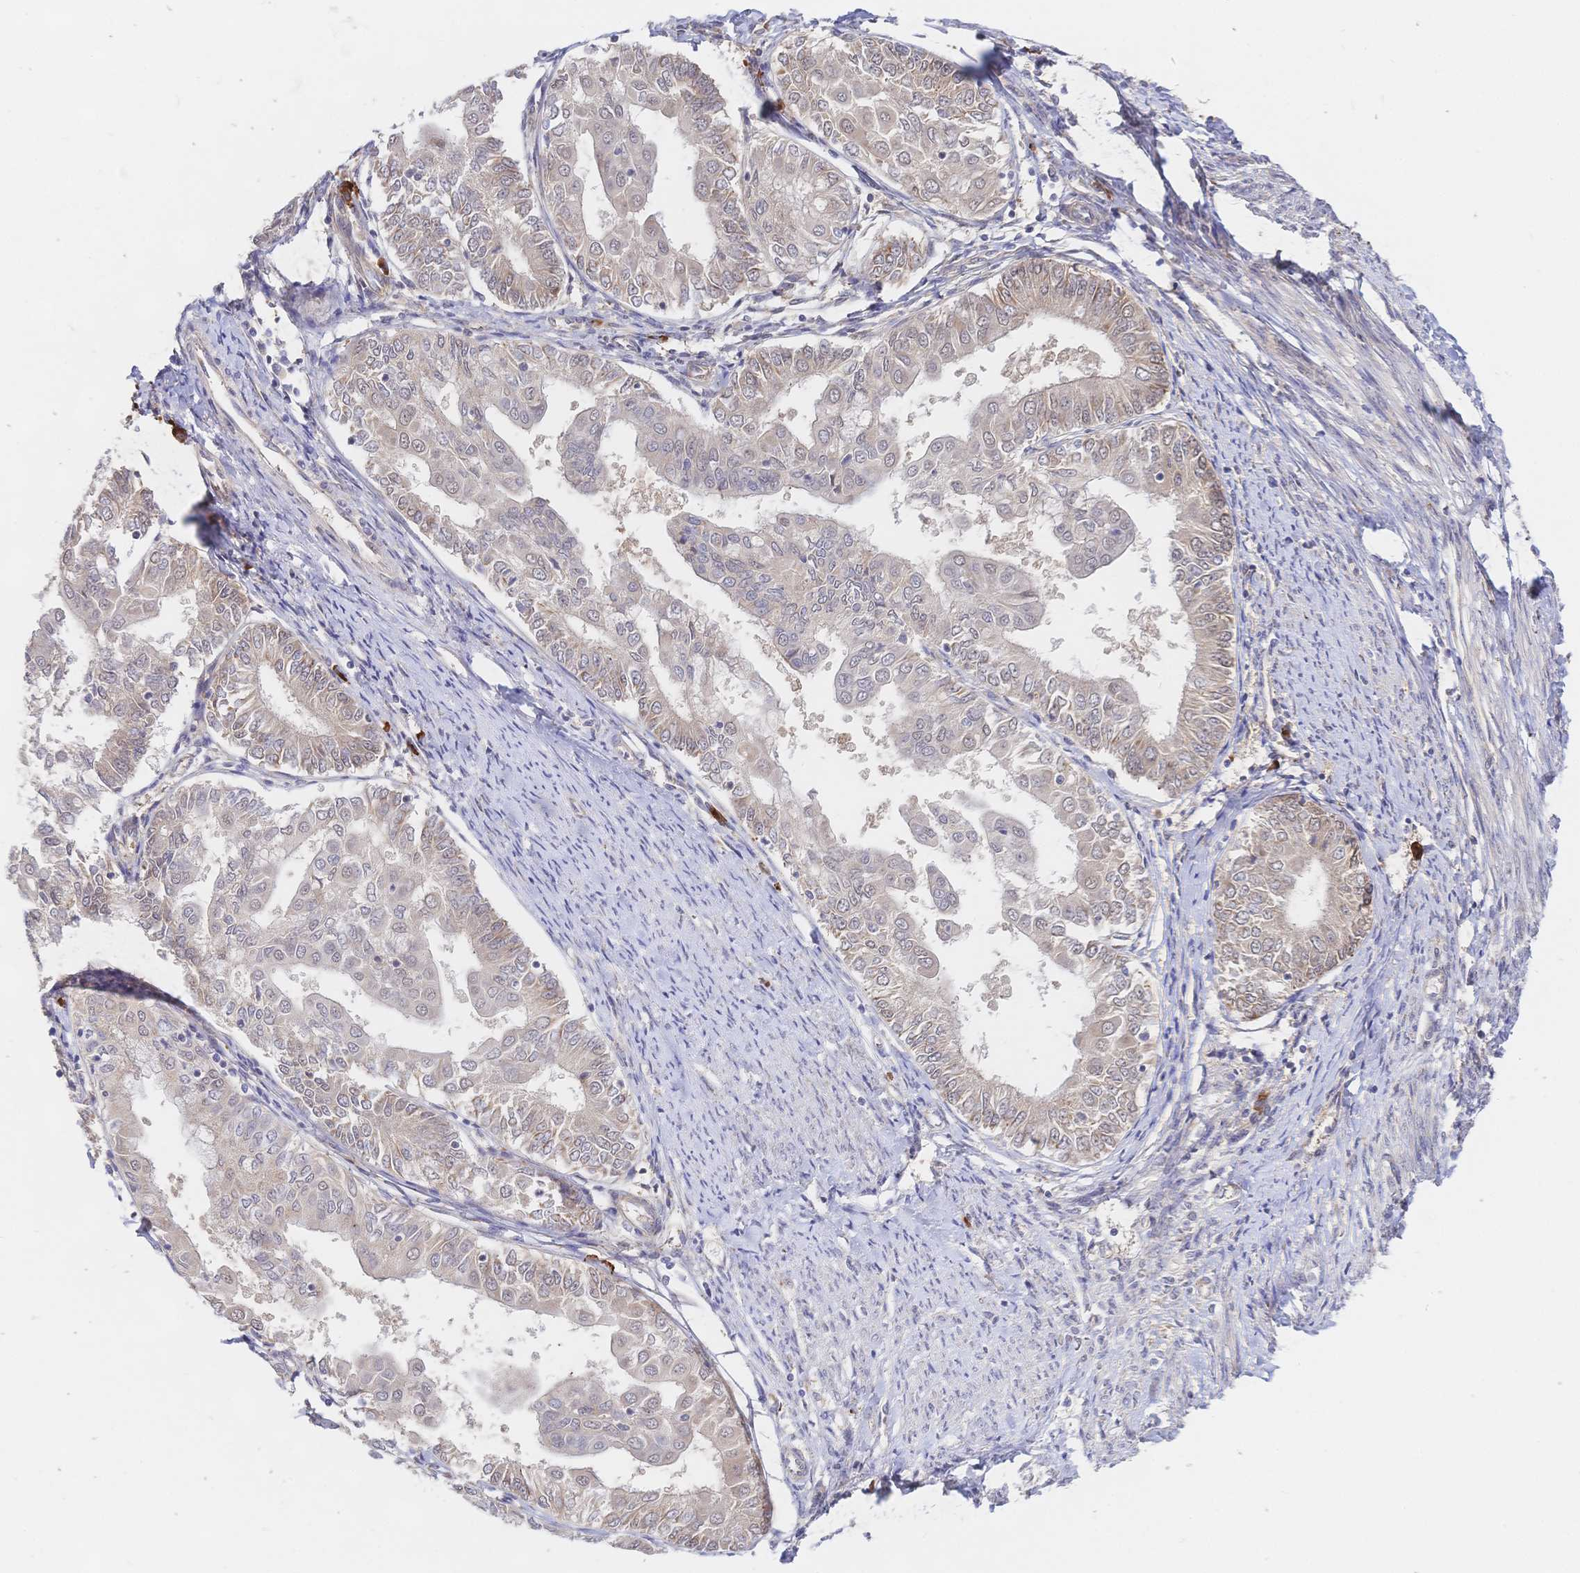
{"staining": {"intensity": "negative", "quantity": "none", "location": "none"}, "tissue": "endometrial cancer", "cell_type": "Tumor cells", "image_type": "cancer", "snomed": [{"axis": "morphology", "description": "Adenocarcinoma, NOS"}, {"axis": "topography", "description": "Endometrium"}], "caption": "Immunohistochemistry (IHC) of human endometrial cancer displays no positivity in tumor cells.", "gene": "LMO4", "patient": {"sex": "female", "age": 68}}